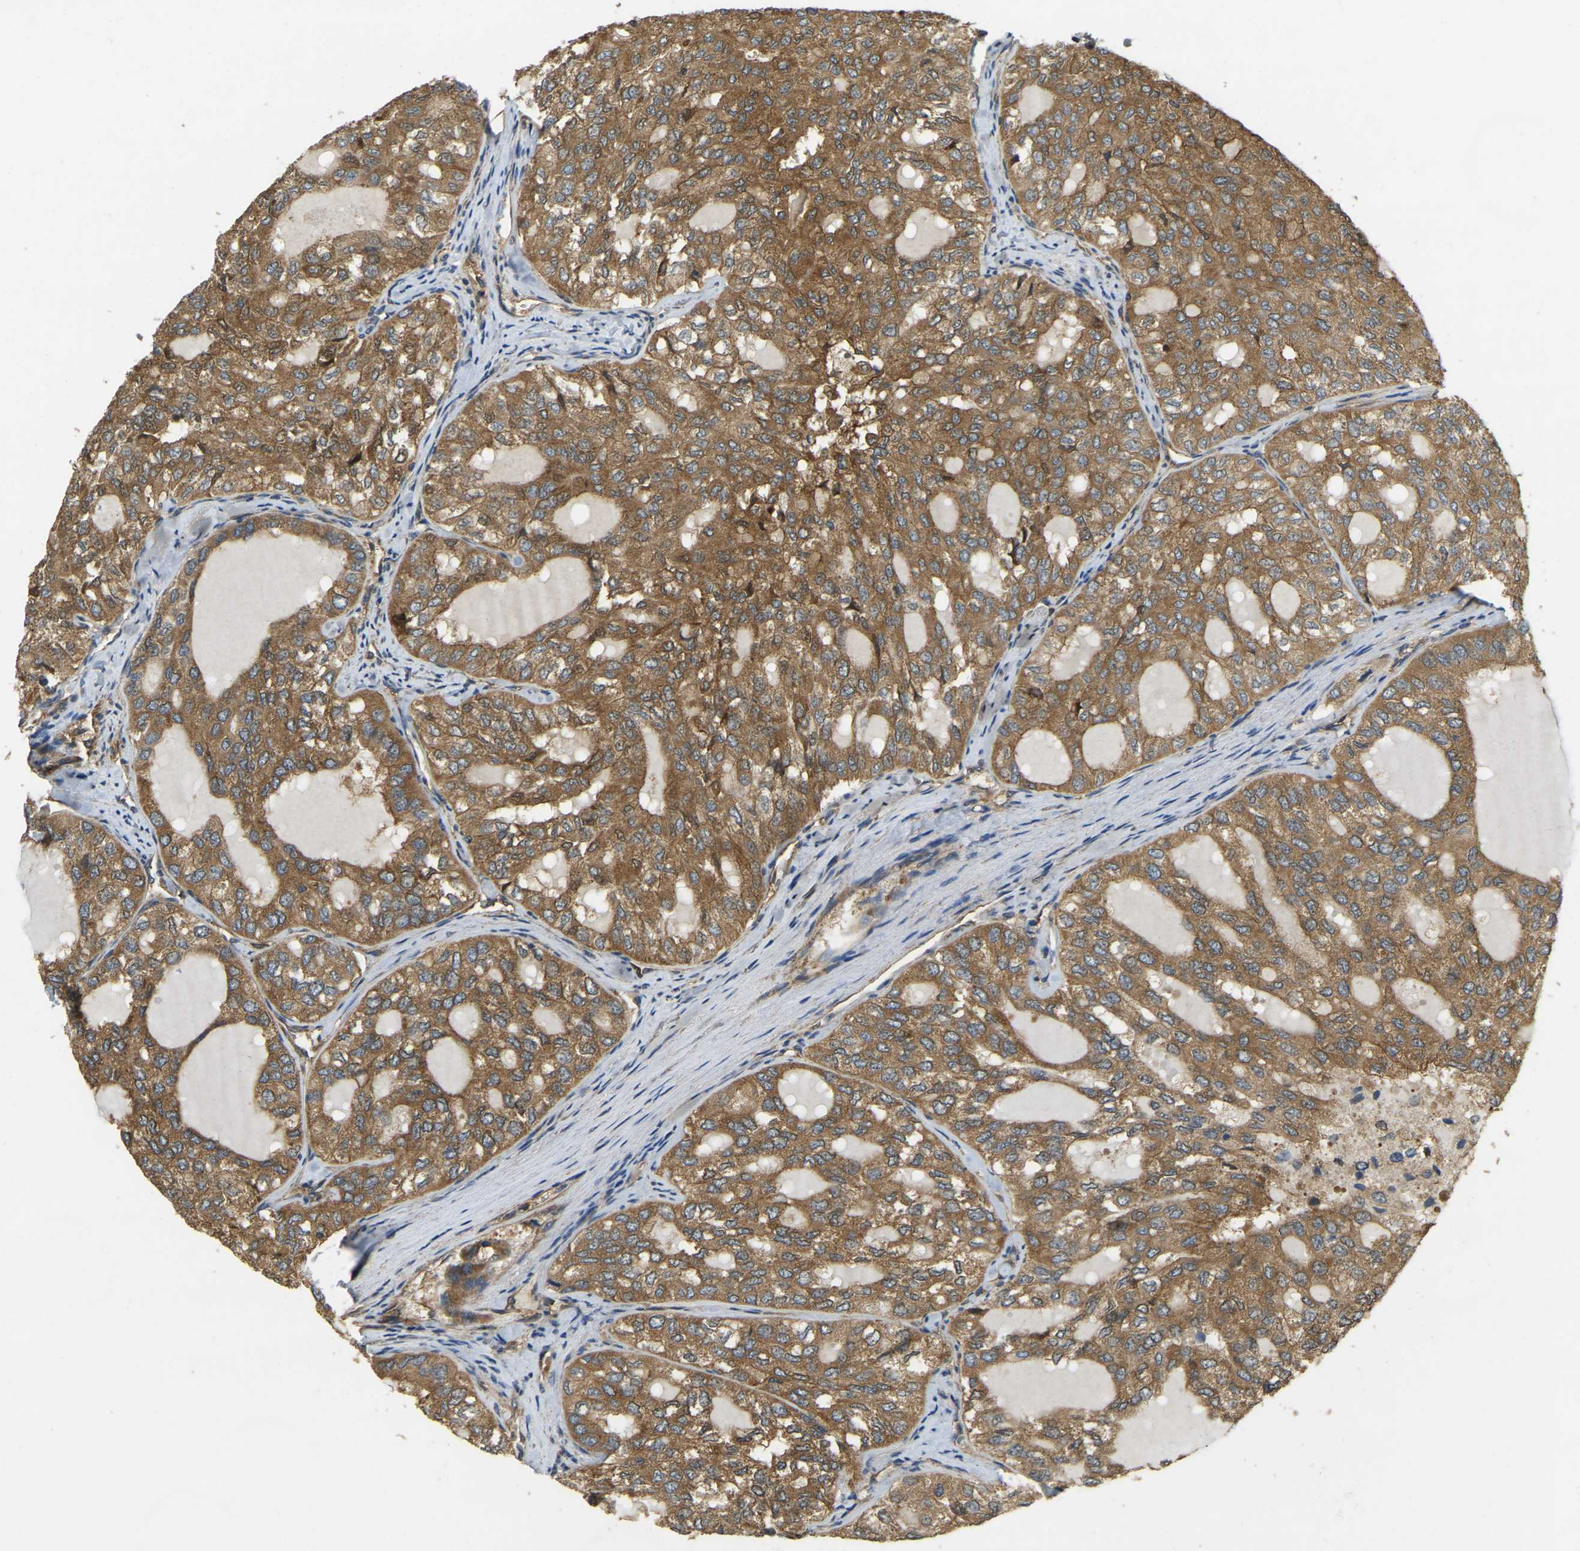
{"staining": {"intensity": "moderate", "quantity": ">75%", "location": "cytoplasmic/membranous"}, "tissue": "thyroid cancer", "cell_type": "Tumor cells", "image_type": "cancer", "snomed": [{"axis": "morphology", "description": "Follicular adenoma carcinoma, NOS"}, {"axis": "topography", "description": "Thyroid gland"}], "caption": "Brown immunohistochemical staining in thyroid cancer (follicular adenoma carcinoma) shows moderate cytoplasmic/membranous positivity in about >75% of tumor cells. (Stains: DAB (3,3'-diaminobenzidine) in brown, nuclei in blue, Microscopy: brightfield microscopy at high magnification).", "gene": "ERGIC1", "patient": {"sex": "male", "age": 75}}